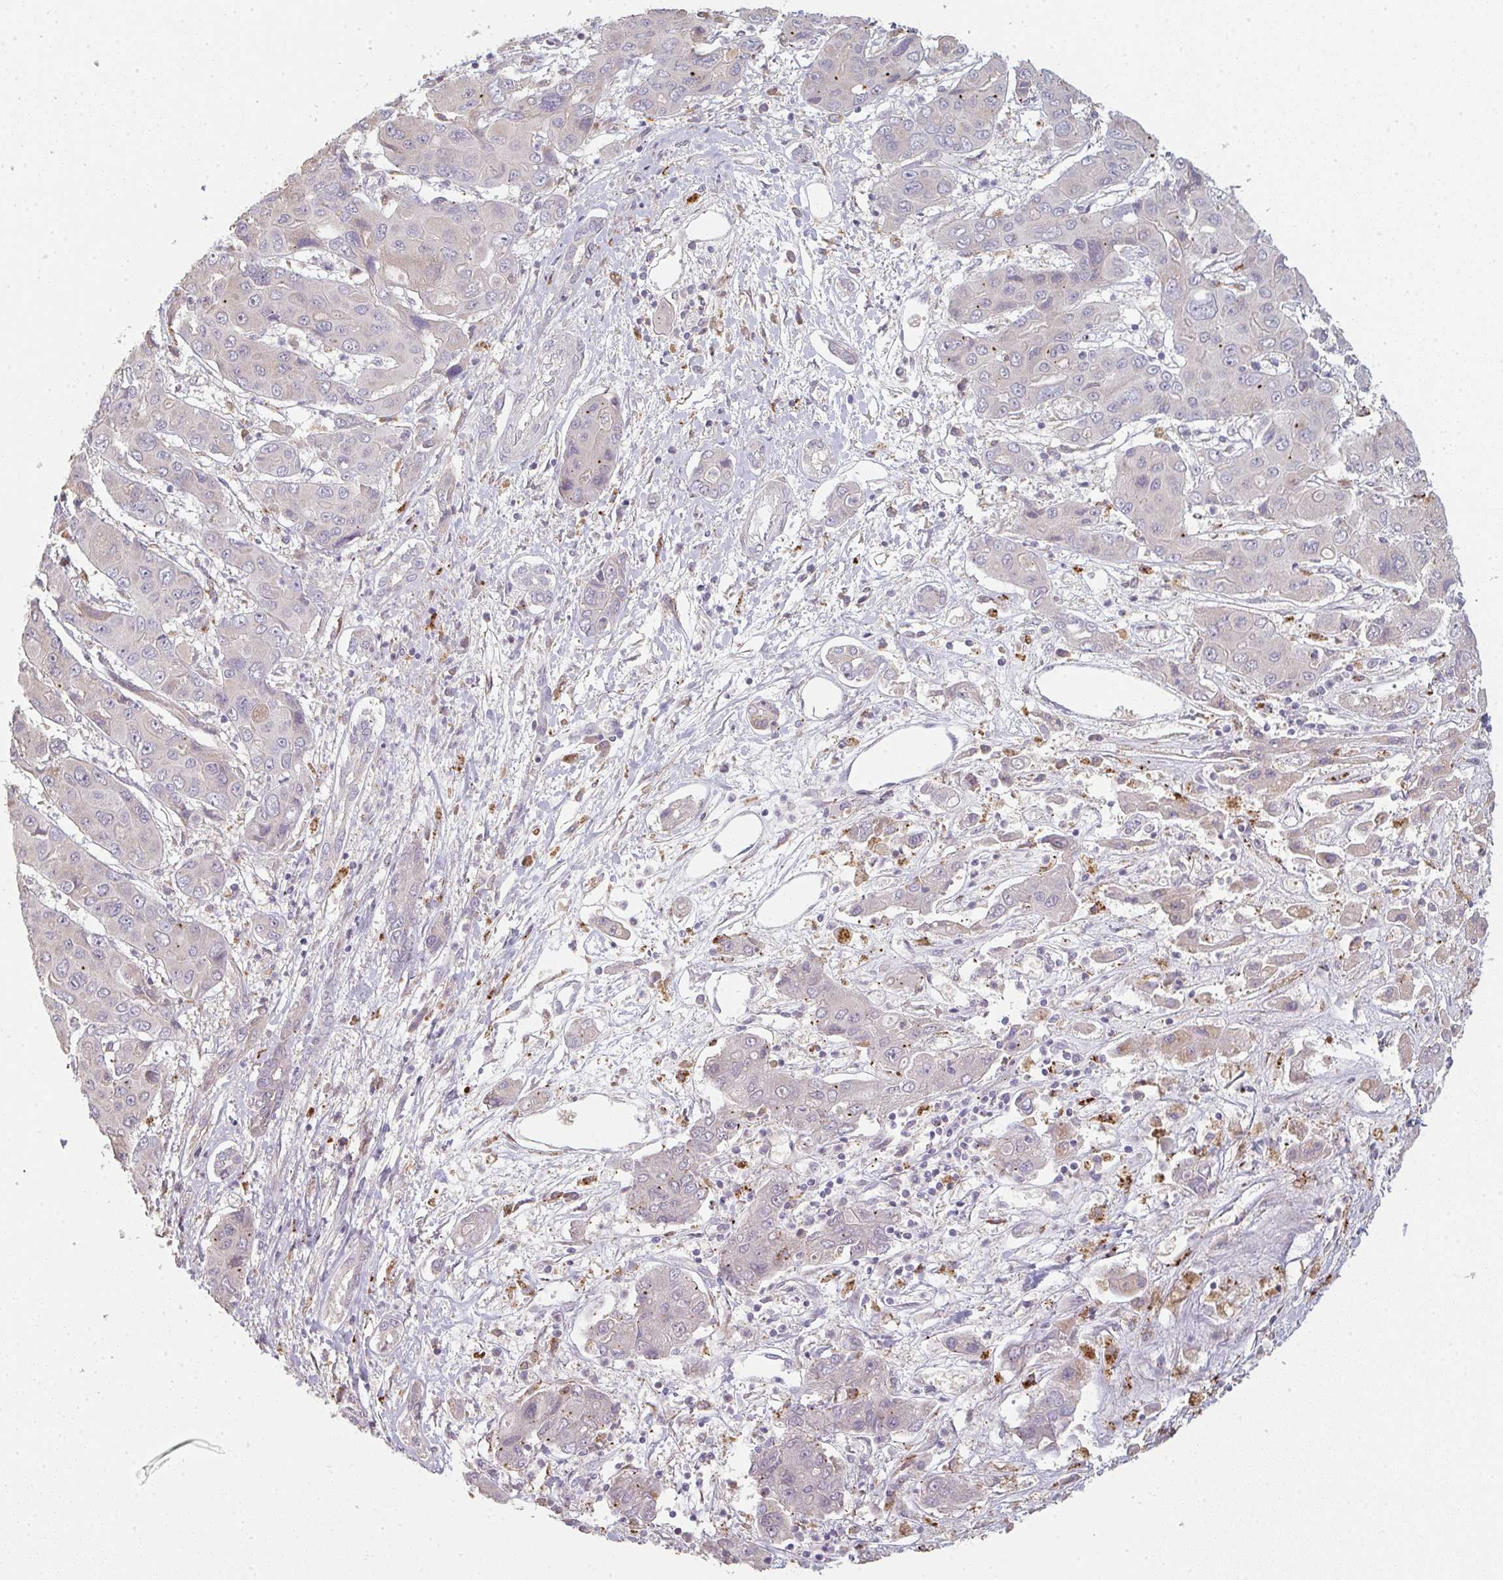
{"staining": {"intensity": "negative", "quantity": "none", "location": "none"}, "tissue": "liver cancer", "cell_type": "Tumor cells", "image_type": "cancer", "snomed": [{"axis": "morphology", "description": "Cholangiocarcinoma"}, {"axis": "topography", "description": "Liver"}], "caption": "Tumor cells are negative for protein expression in human liver cholangiocarcinoma.", "gene": "TMEM237", "patient": {"sex": "male", "age": 67}}